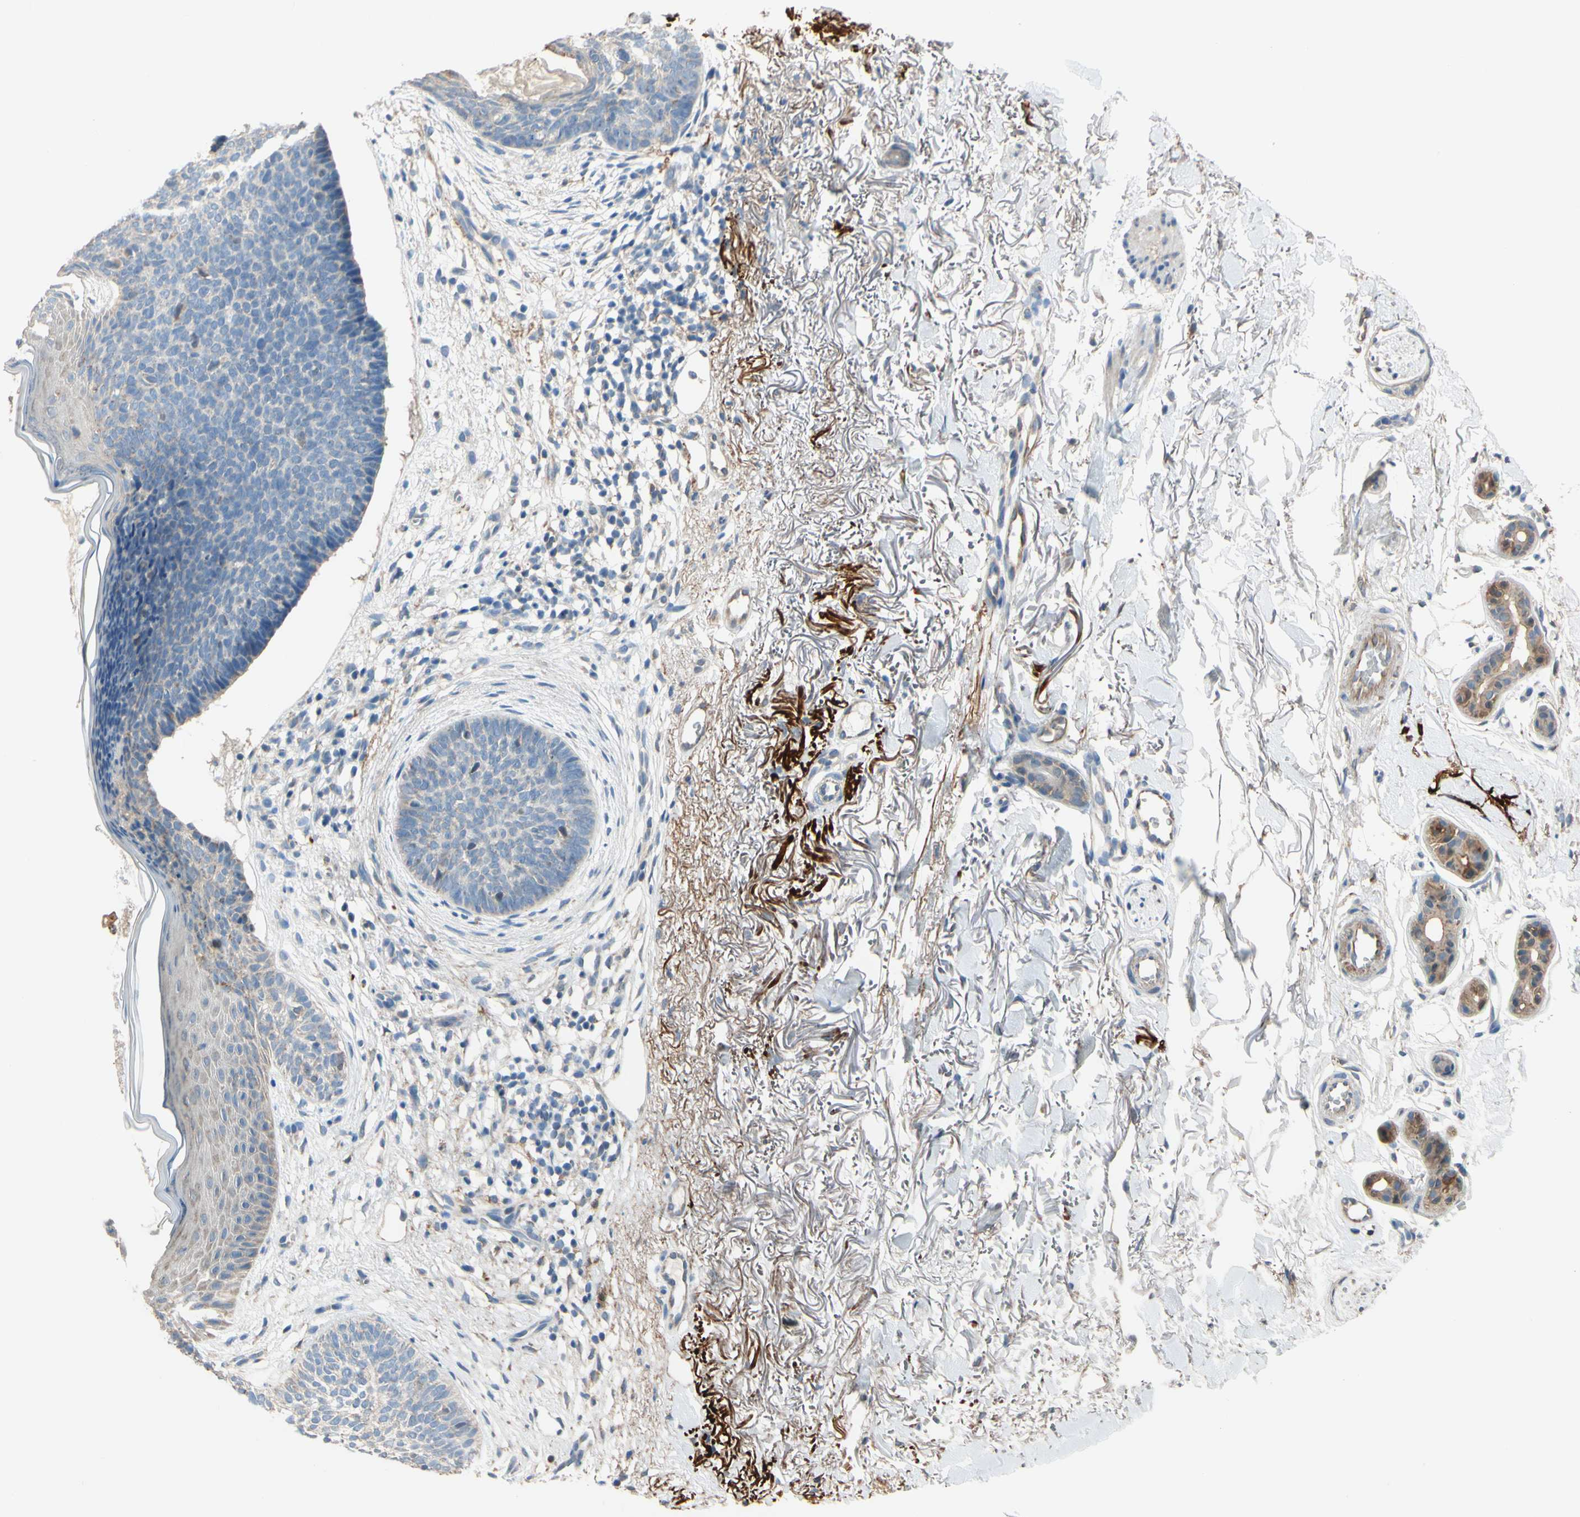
{"staining": {"intensity": "negative", "quantity": "none", "location": "none"}, "tissue": "skin cancer", "cell_type": "Tumor cells", "image_type": "cancer", "snomed": [{"axis": "morphology", "description": "Basal cell carcinoma"}, {"axis": "topography", "description": "Skin"}], "caption": "High magnification brightfield microscopy of basal cell carcinoma (skin) stained with DAB (3,3'-diaminobenzidine) (brown) and counterstained with hematoxylin (blue): tumor cells show no significant positivity.", "gene": "ALDH1A2", "patient": {"sex": "female", "age": 70}}